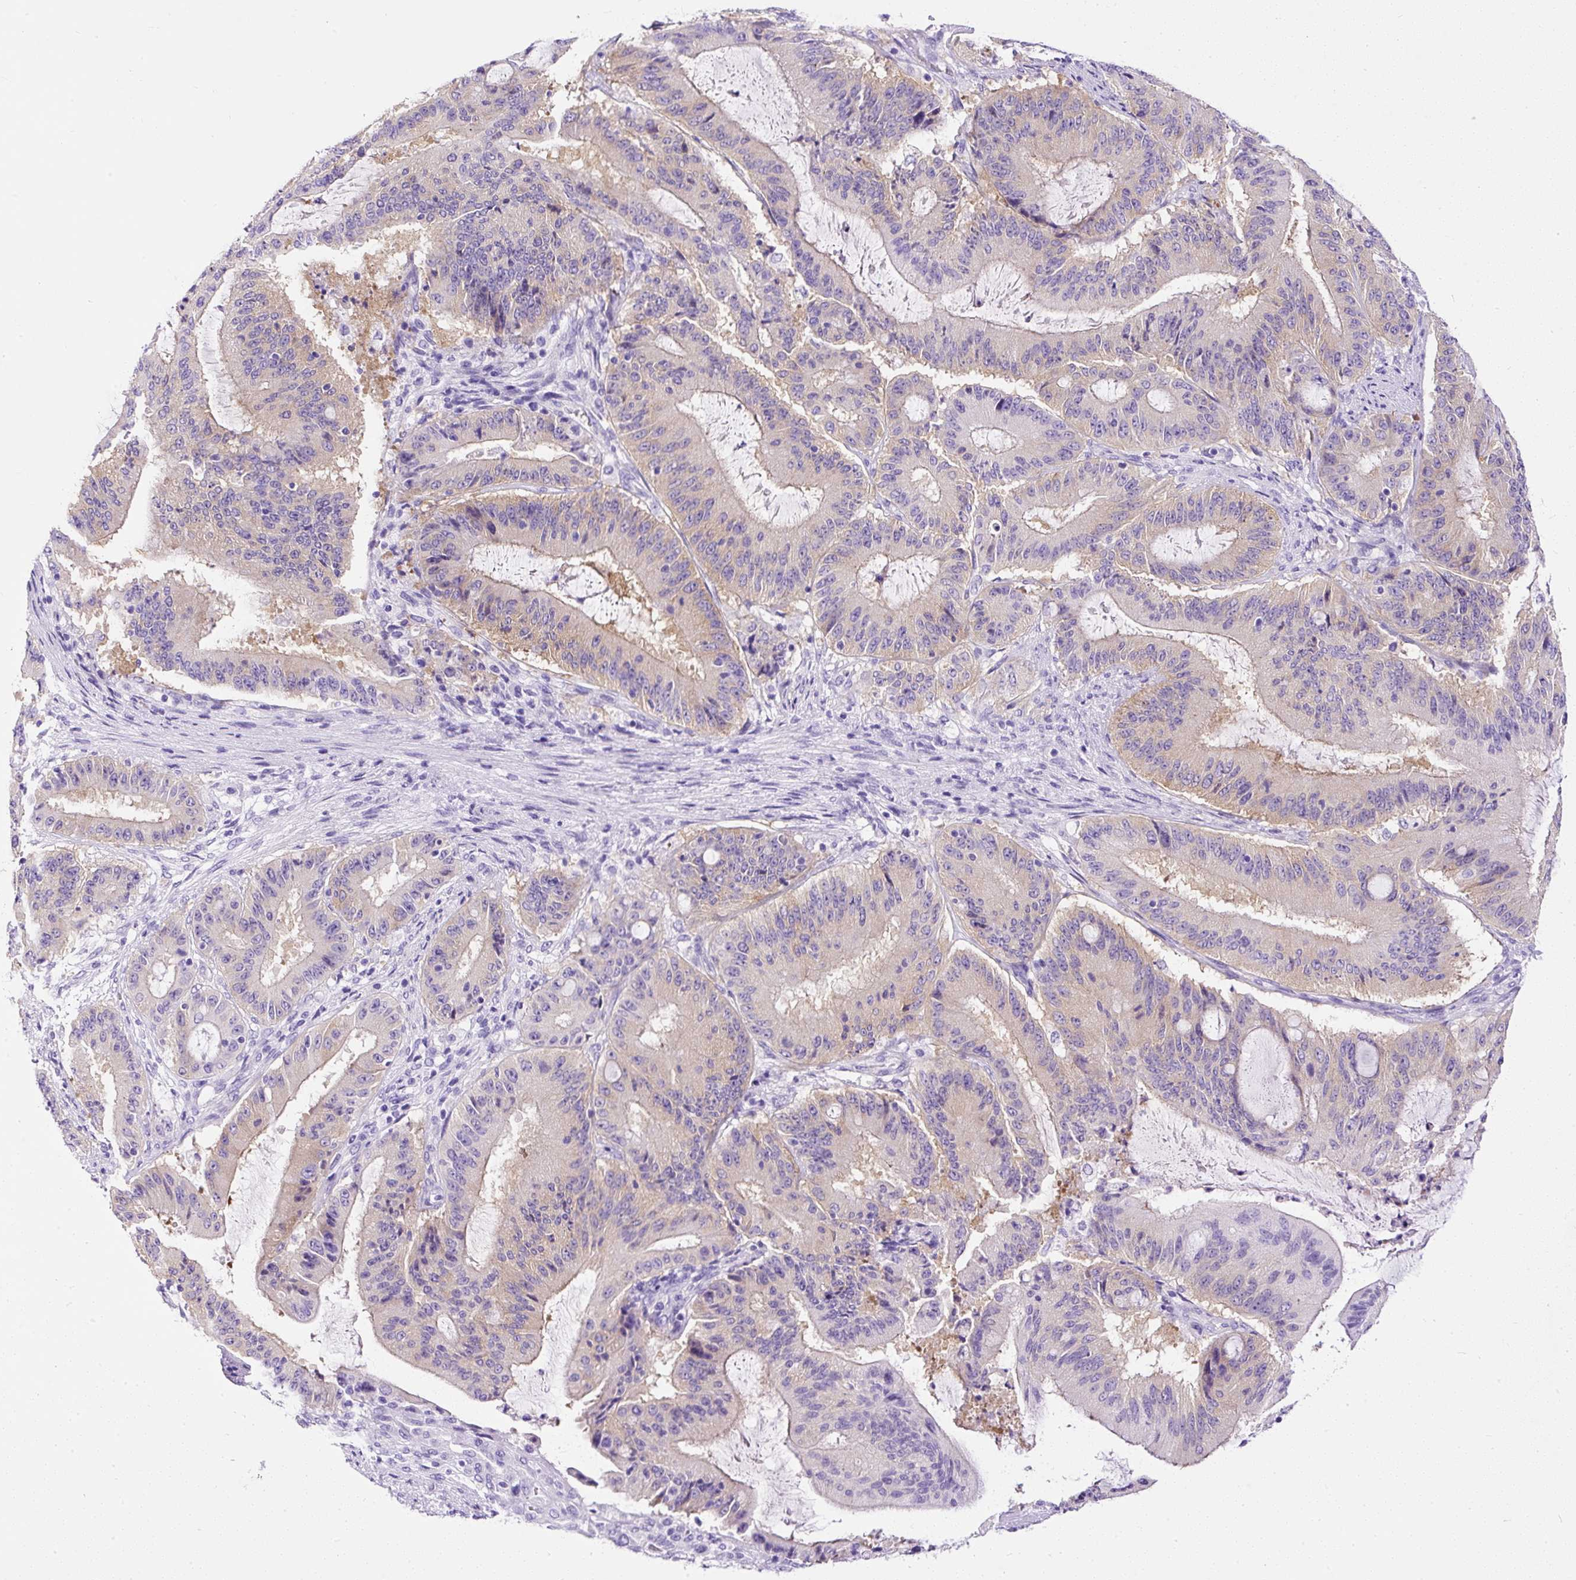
{"staining": {"intensity": "weak", "quantity": "<25%", "location": "cytoplasmic/membranous"}, "tissue": "liver cancer", "cell_type": "Tumor cells", "image_type": "cancer", "snomed": [{"axis": "morphology", "description": "Normal tissue, NOS"}, {"axis": "morphology", "description": "Cholangiocarcinoma"}, {"axis": "topography", "description": "Liver"}, {"axis": "topography", "description": "Peripheral nerve tissue"}], "caption": "Protein analysis of liver cholangiocarcinoma shows no significant positivity in tumor cells. The staining was performed using DAB to visualize the protein expression in brown, while the nuclei were stained in blue with hematoxylin (Magnification: 20x).", "gene": "STOX2", "patient": {"sex": "female", "age": 73}}